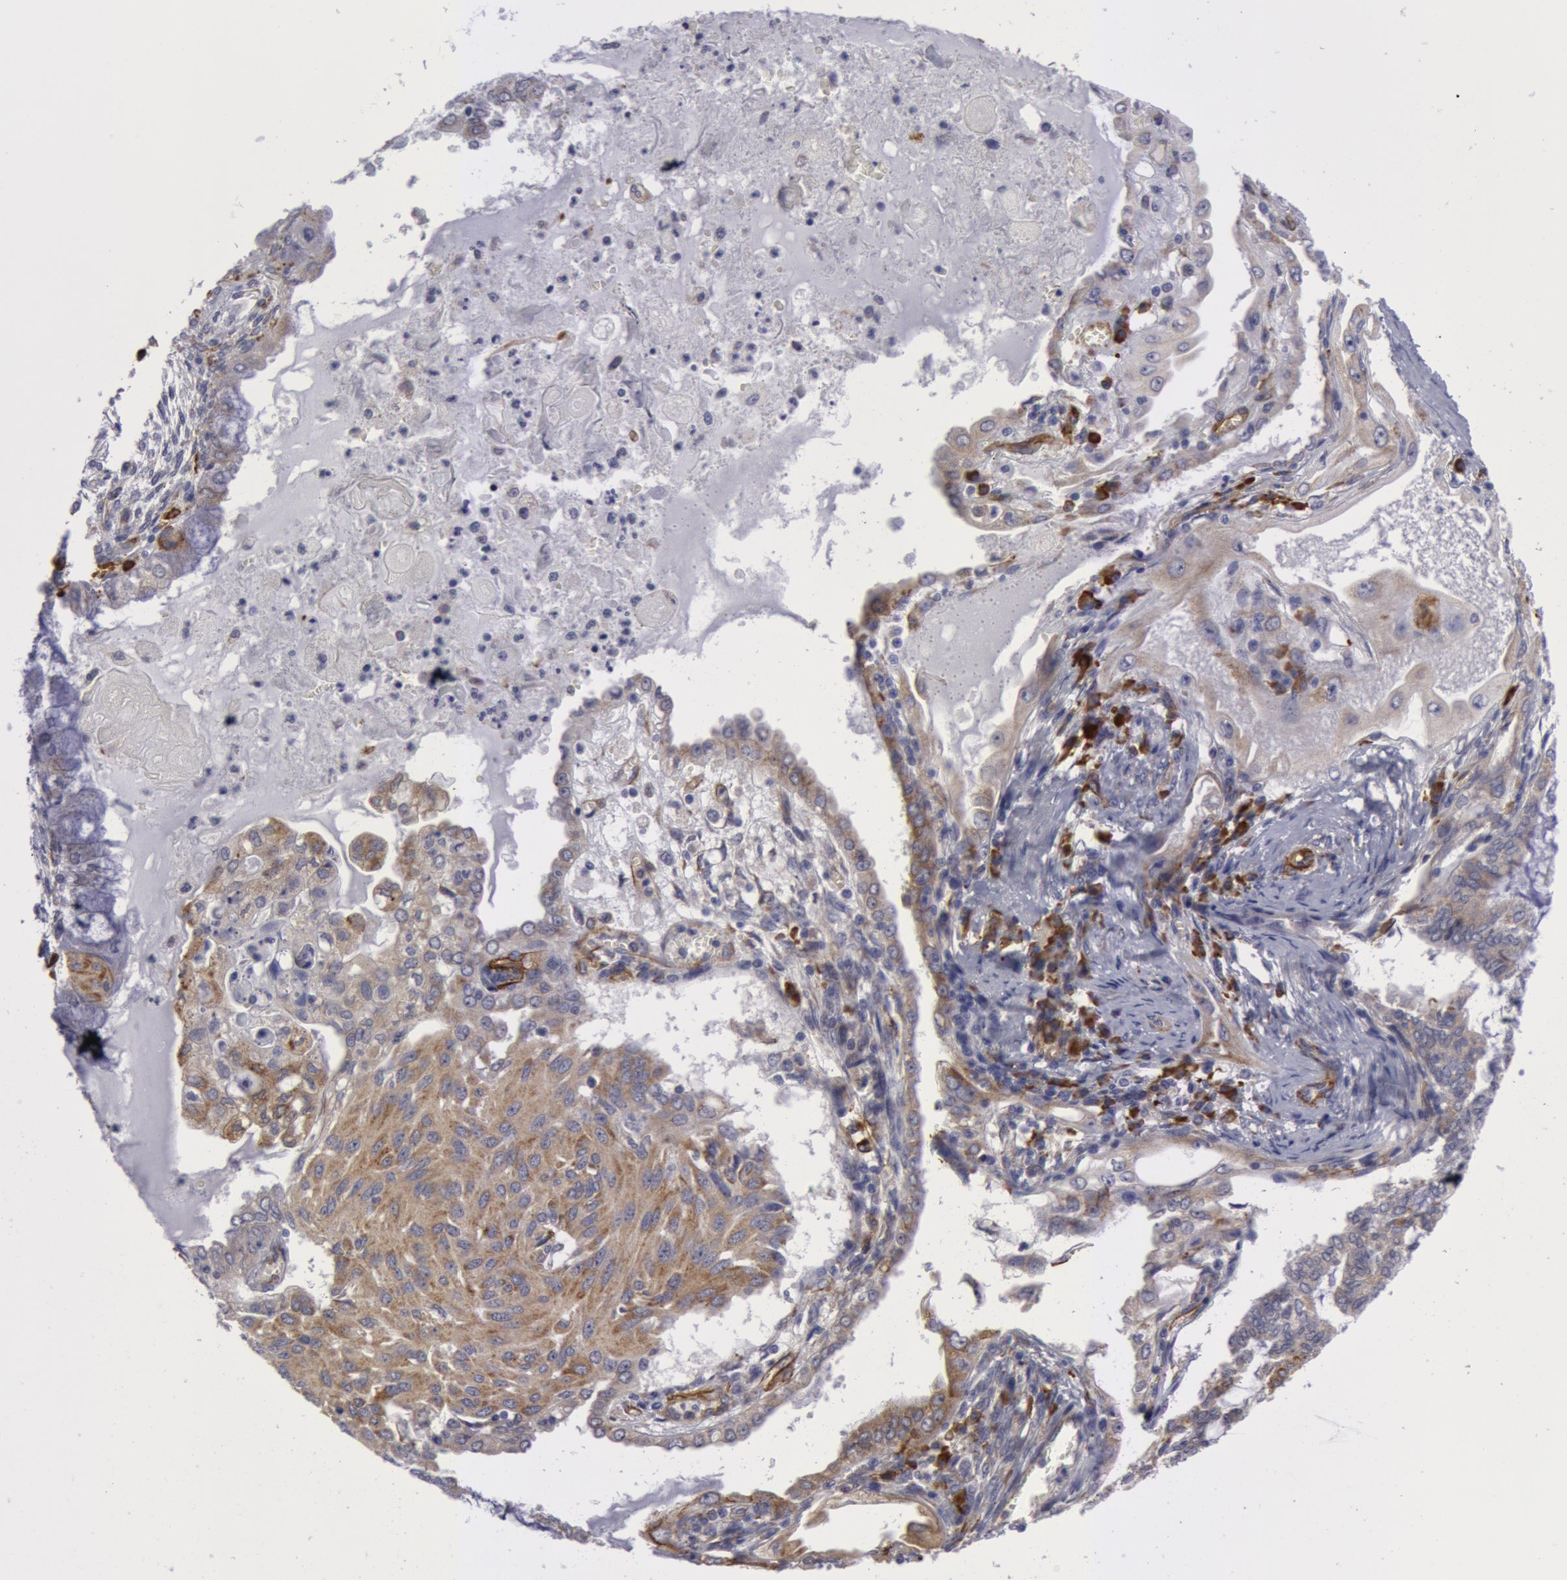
{"staining": {"intensity": "weak", "quantity": "25%-75%", "location": "cytoplasmic/membranous"}, "tissue": "endometrial cancer", "cell_type": "Tumor cells", "image_type": "cancer", "snomed": [{"axis": "morphology", "description": "Adenocarcinoma, NOS"}, {"axis": "topography", "description": "Endometrium"}], "caption": "High-power microscopy captured an IHC photomicrograph of adenocarcinoma (endometrial), revealing weak cytoplasmic/membranous expression in approximately 25%-75% of tumor cells. (Stains: DAB in brown, nuclei in blue, Microscopy: brightfield microscopy at high magnification).", "gene": "IL23A", "patient": {"sex": "female", "age": 79}}